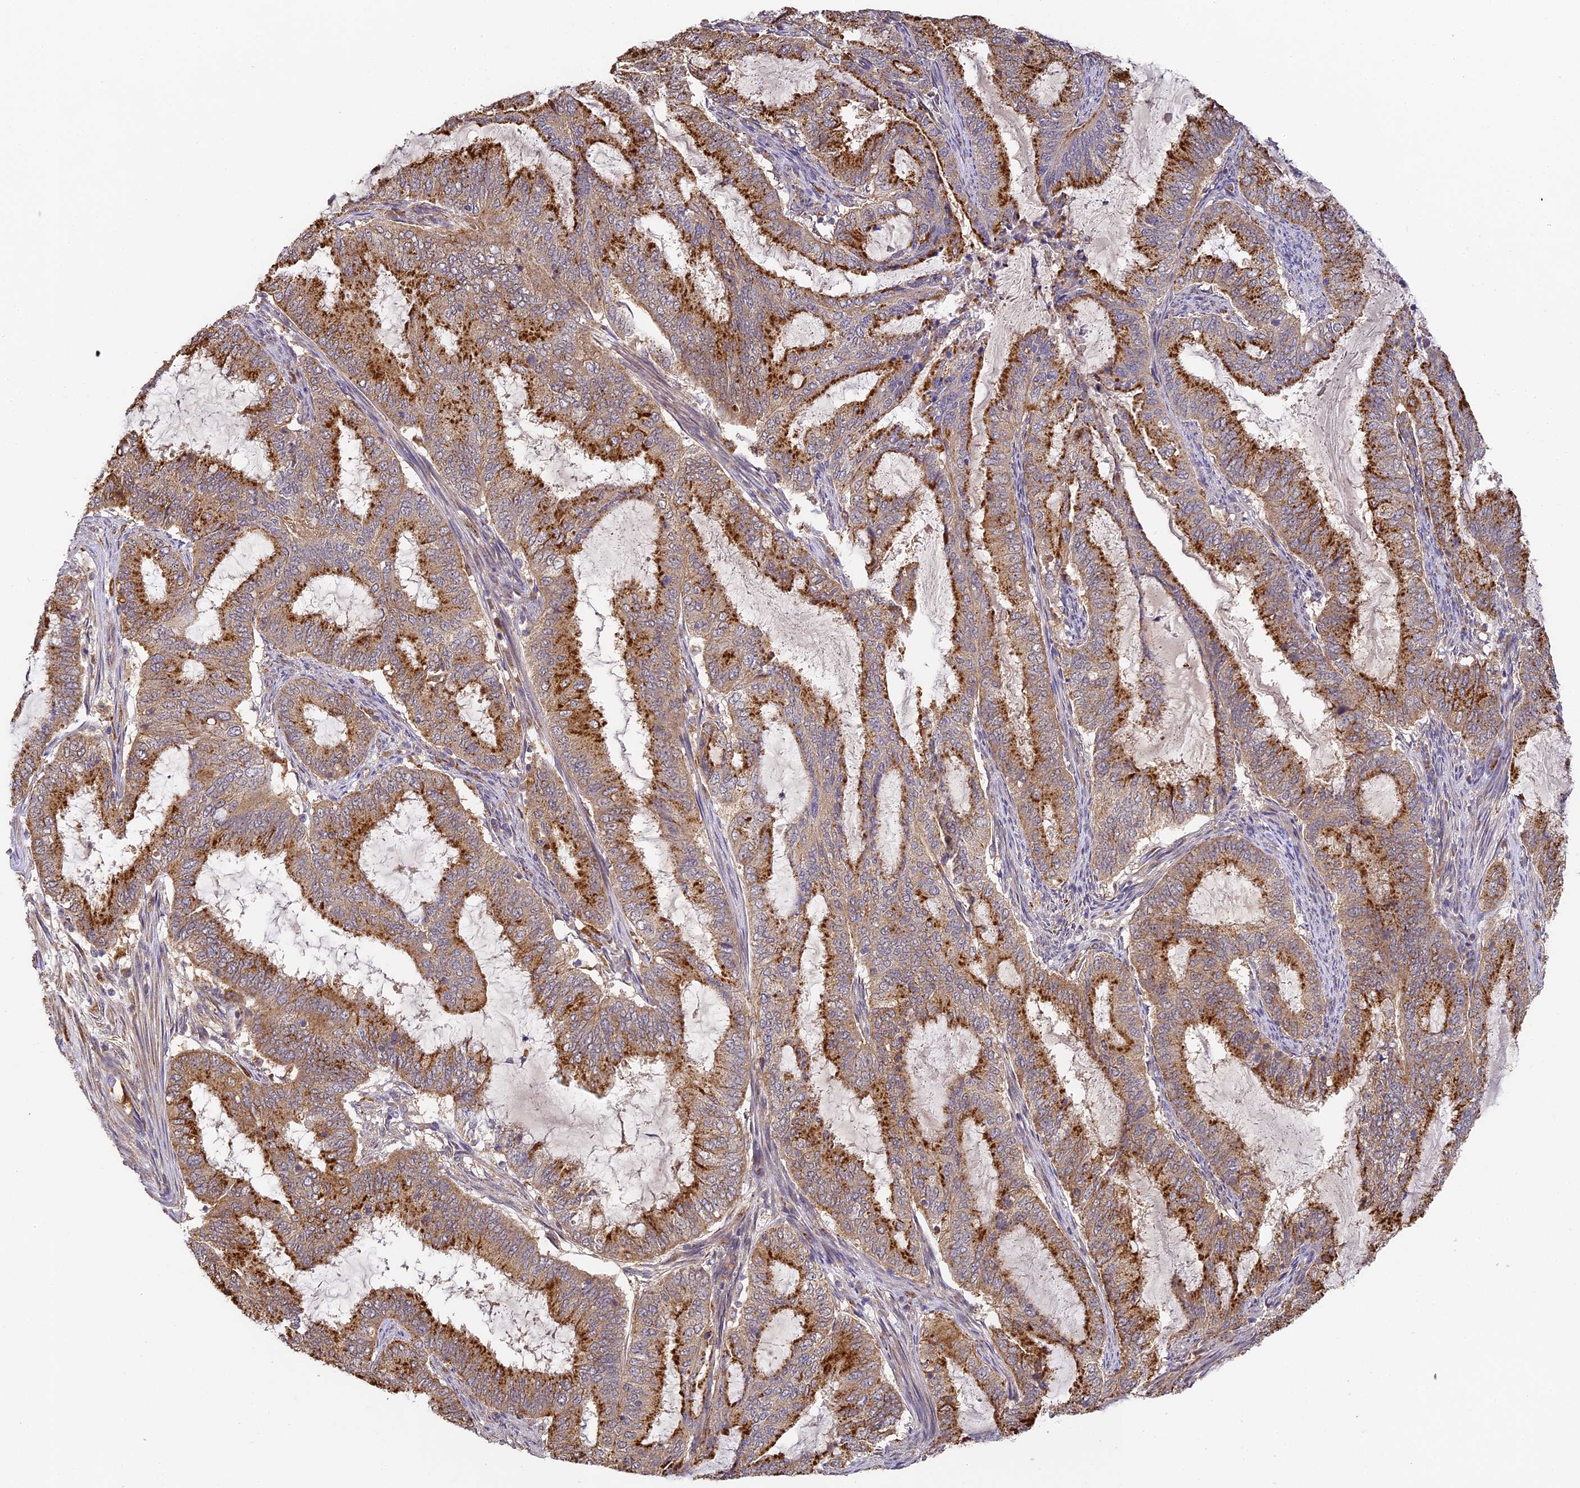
{"staining": {"intensity": "strong", "quantity": ">75%", "location": "cytoplasmic/membranous"}, "tissue": "endometrial cancer", "cell_type": "Tumor cells", "image_type": "cancer", "snomed": [{"axis": "morphology", "description": "Adenocarcinoma, NOS"}, {"axis": "topography", "description": "Endometrium"}], "caption": "Protein expression analysis of endometrial cancer displays strong cytoplasmic/membranous expression in about >75% of tumor cells.", "gene": "YAE1", "patient": {"sex": "female", "age": 51}}